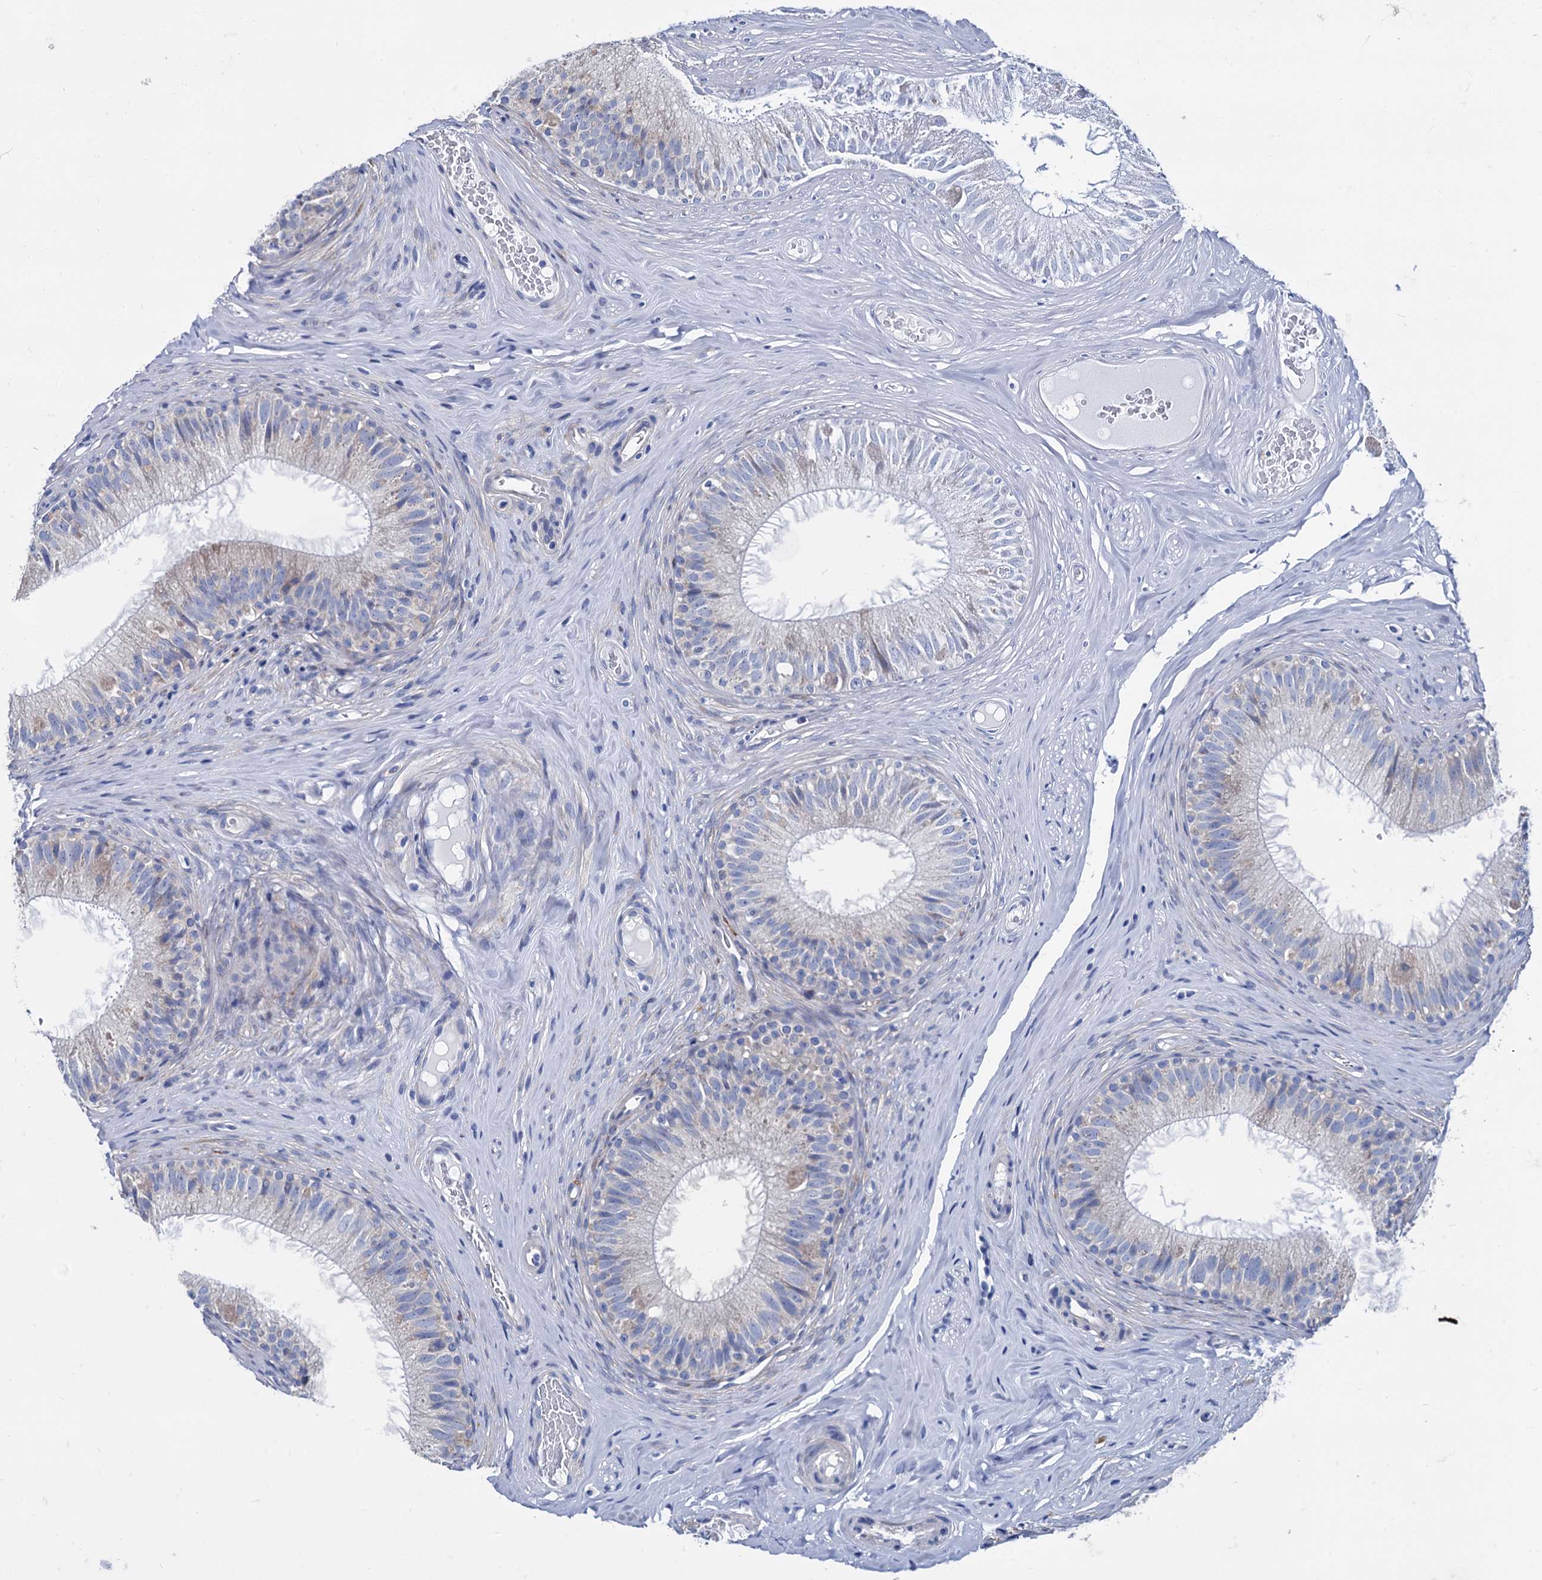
{"staining": {"intensity": "negative", "quantity": "none", "location": "none"}, "tissue": "epididymis", "cell_type": "Glandular cells", "image_type": "normal", "snomed": [{"axis": "morphology", "description": "Normal tissue, NOS"}, {"axis": "topography", "description": "Epididymis"}], "caption": "A high-resolution histopathology image shows immunohistochemistry (IHC) staining of unremarkable epididymis, which displays no significant expression in glandular cells.", "gene": "FOXR2", "patient": {"sex": "male", "age": 34}}